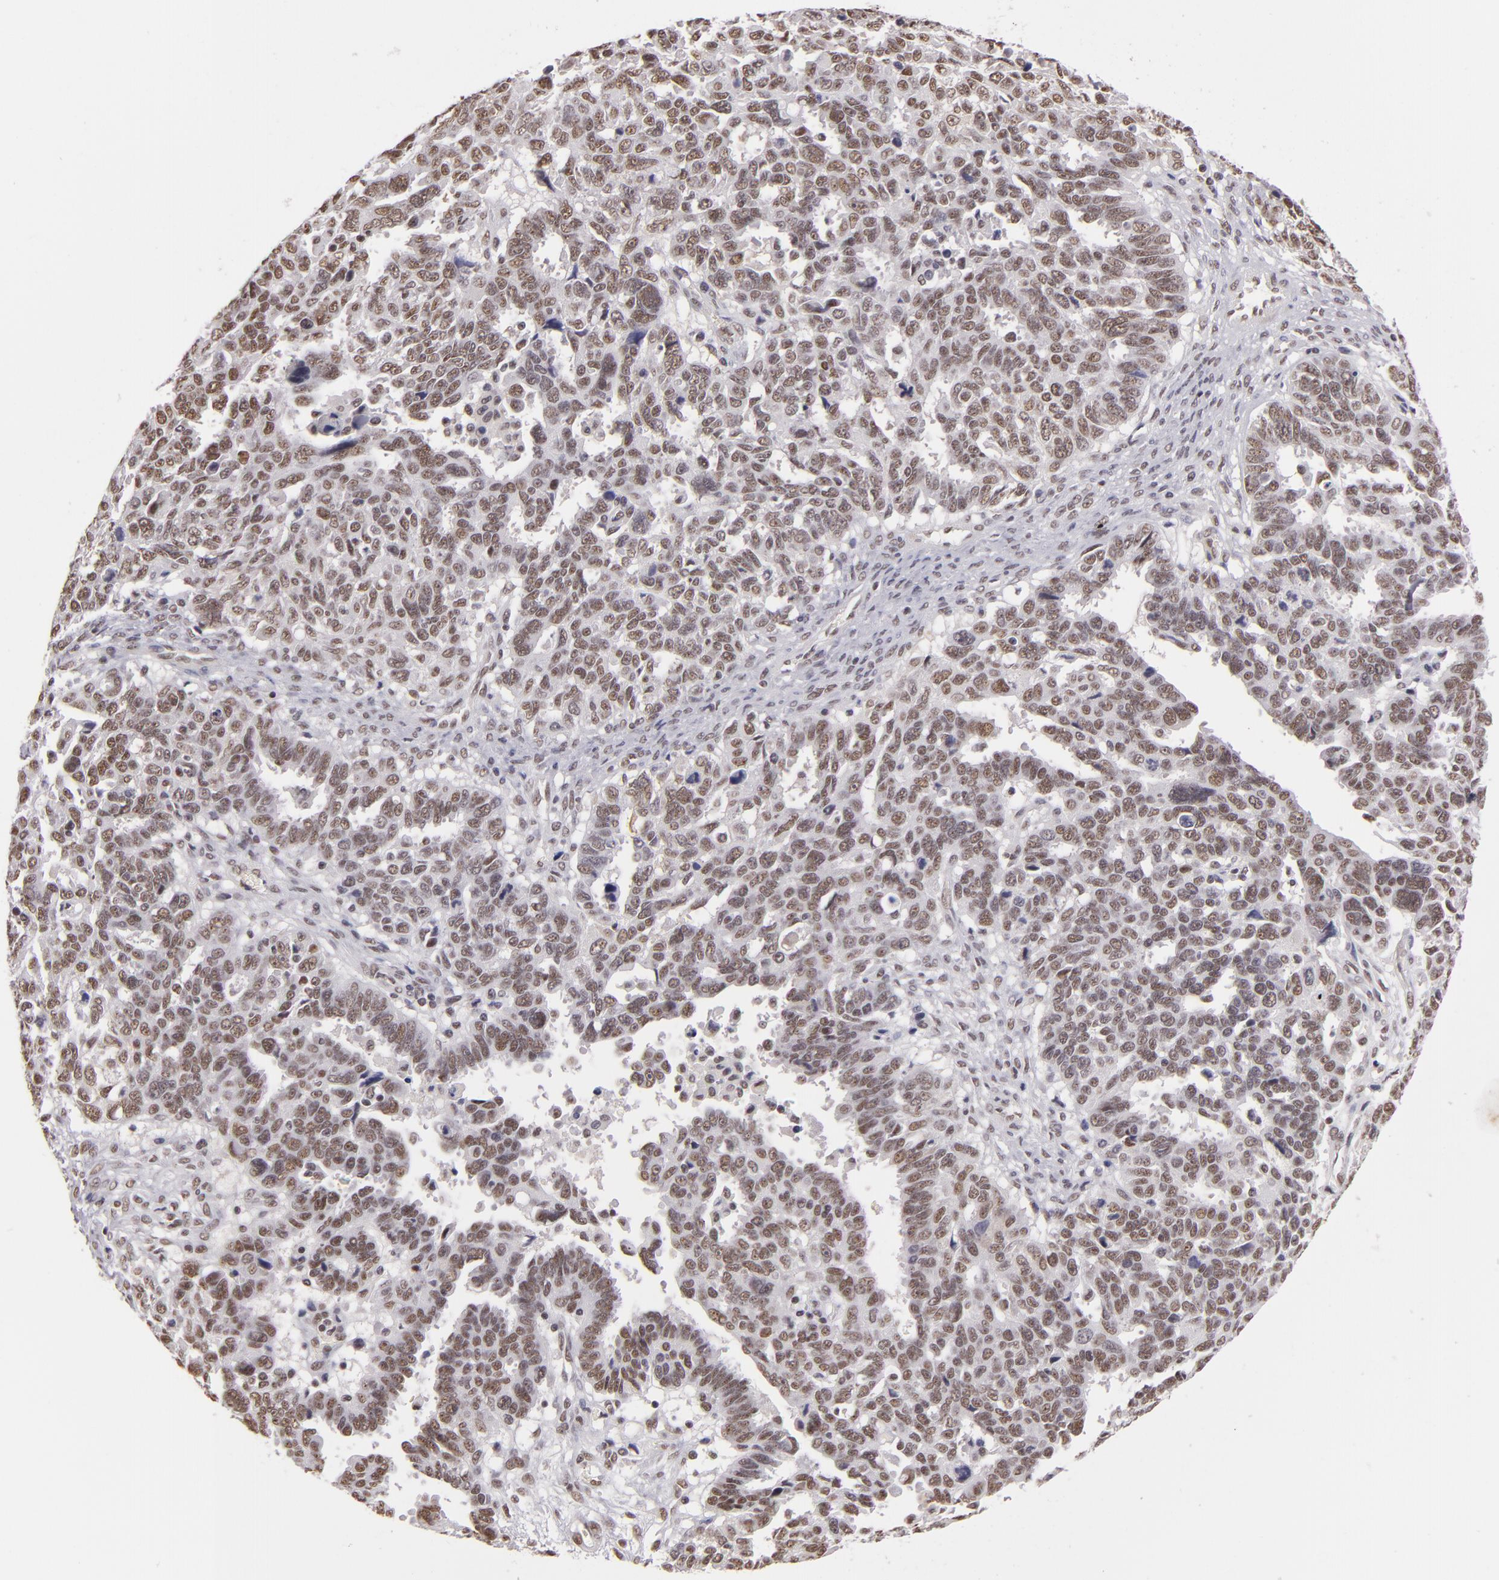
{"staining": {"intensity": "weak", "quantity": ">75%", "location": "nuclear"}, "tissue": "ovarian cancer", "cell_type": "Tumor cells", "image_type": "cancer", "snomed": [{"axis": "morphology", "description": "Carcinoma, endometroid"}, {"axis": "morphology", "description": "Cystadenocarcinoma, serous, NOS"}, {"axis": "topography", "description": "Ovary"}], "caption": "Immunohistochemistry of ovarian cancer (endometroid carcinoma) exhibits low levels of weak nuclear staining in about >75% of tumor cells. (DAB = brown stain, brightfield microscopy at high magnification).", "gene": "INTS6", "patient": {"sex": "female", "age": 45}}